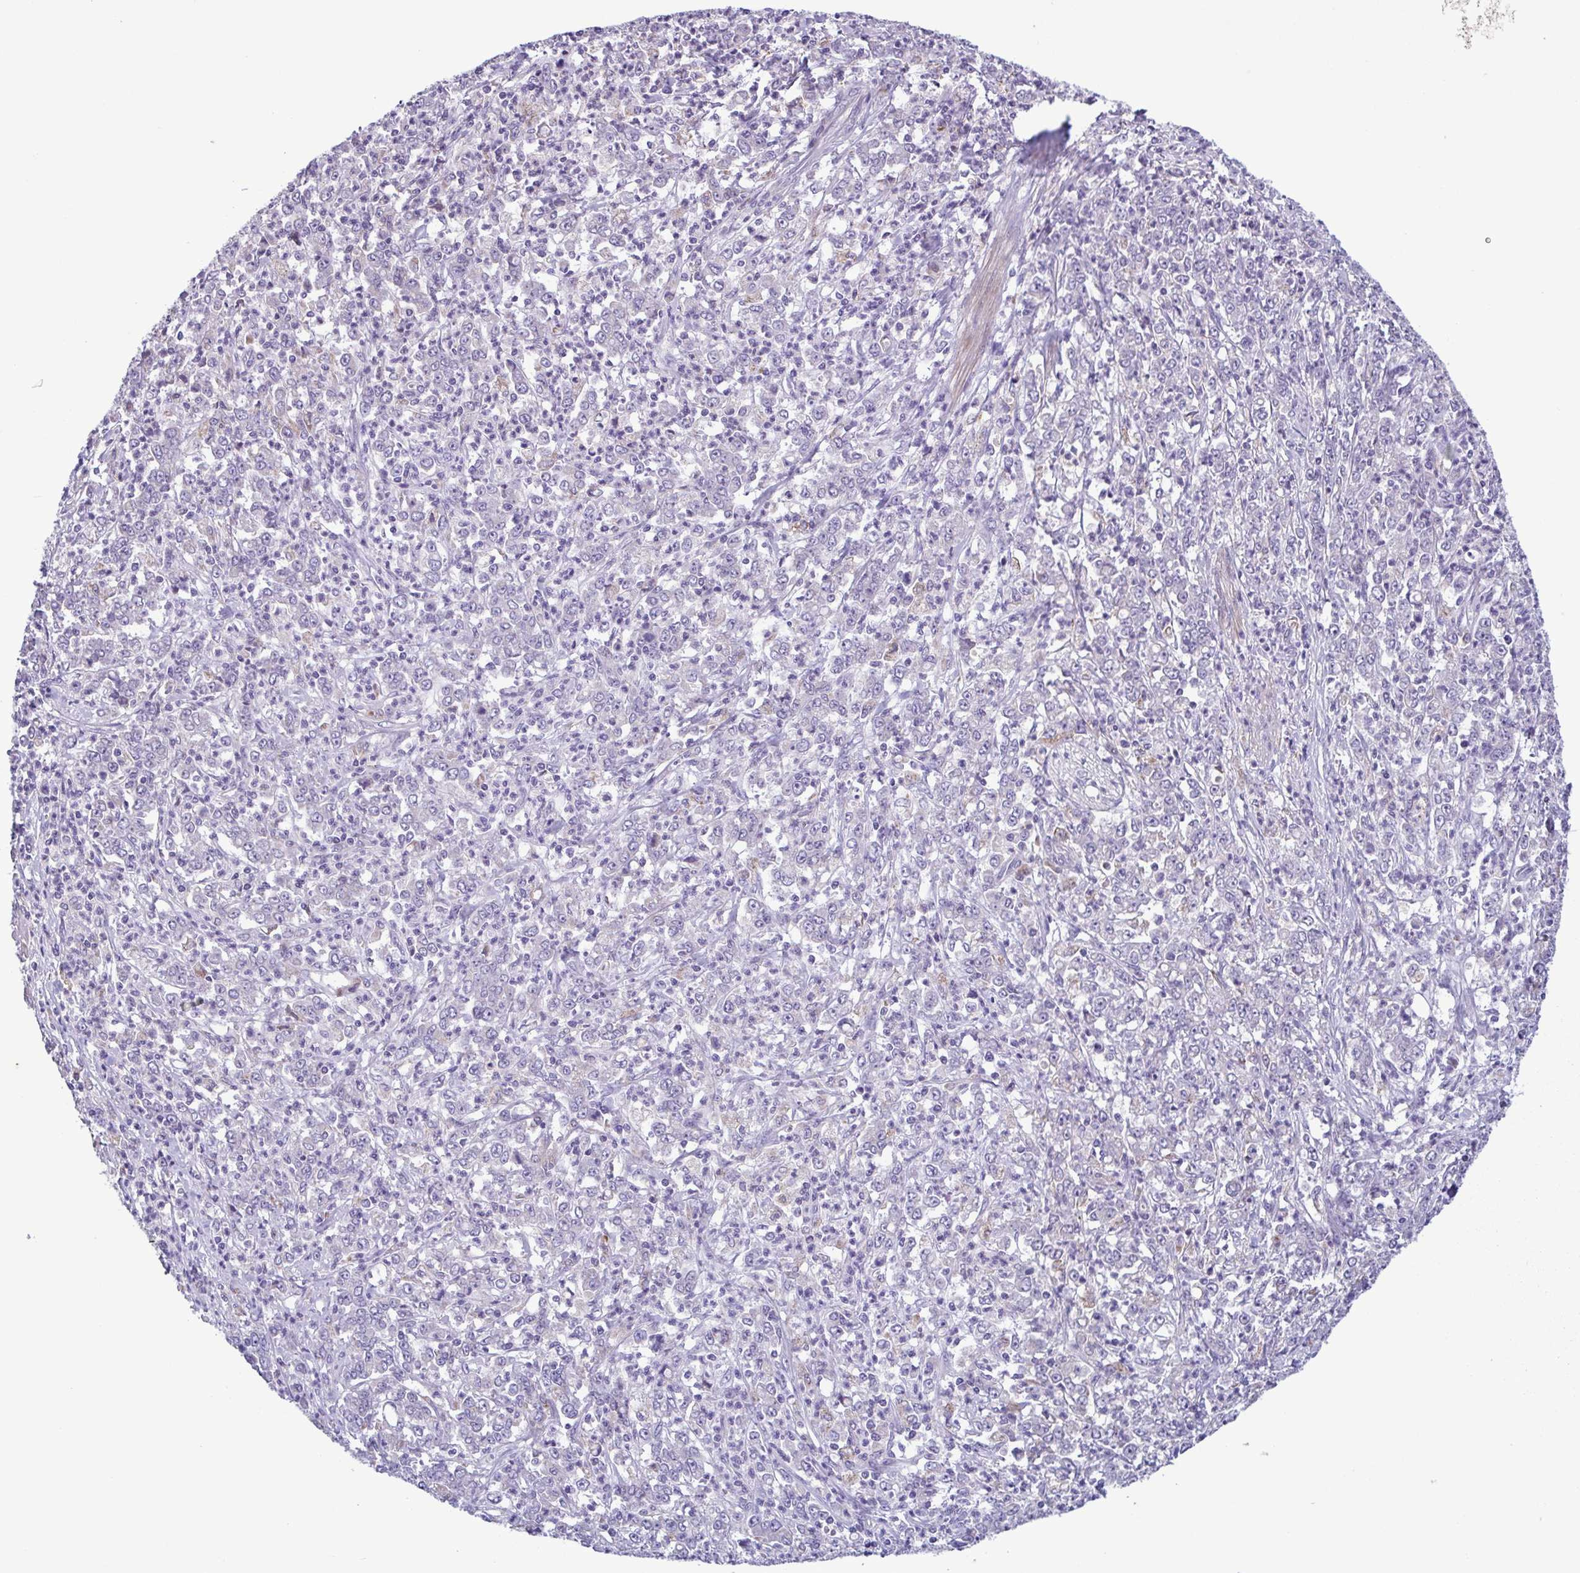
{"staining": {"intensity": "negative", "quantity": "none", "location": "none"}, "tissue": "stomach cancer", "cell_type": "Tumor cells", "image_type": "cancer", "snomed": [{"axis": "morphology", "description": "Adenocarcinoma, NOS"}, {"axis": "topography", "description": "Stomach, lower"}], "caption": "Immunohistochemistry photomicrograph of stomach cancer stained for a protein (brown), which exhibits no expression in tumor cells.", "gene": "F13B", "patient": {"sex": "female", "age": 71}}